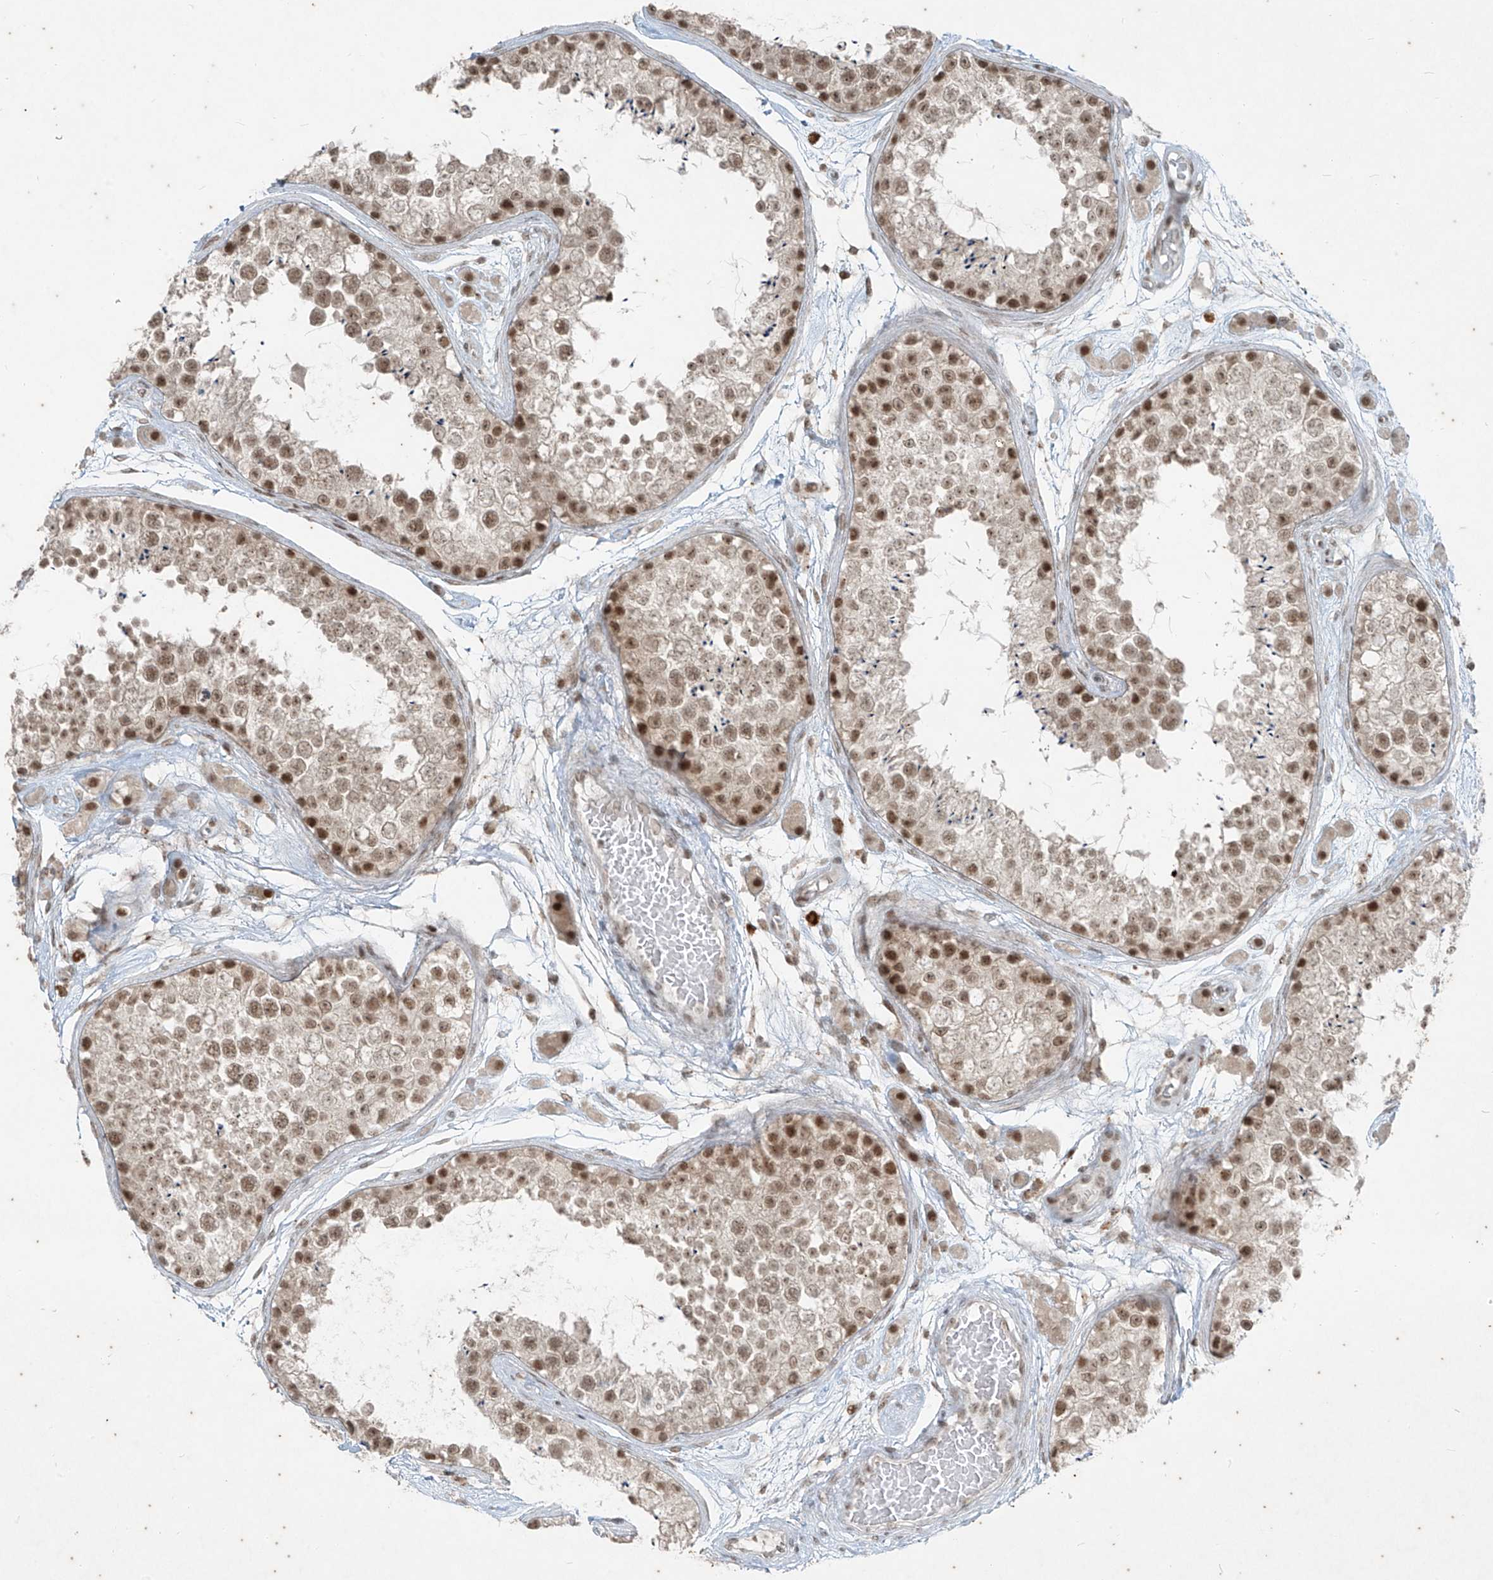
{"staining": {"intensity": "moderate", "quantity": ">75%", "location": "nuclear"}, "tissue": "testis", "cell_type": "Cells in seminiferous ducts", "image_type": "normal", "snomed": [{"axis": "morphology", "description": "Normal tissue, NOS"}, {"axis": "topography", "description": "Testis"}], "caption": "Immunohistochemical staining of benign testis displays >75% levels of moderate nuclear protein staining in approximately >75% of cells in seminiferous ducts.", "gene": "ZNF354B", "patient": {"sex": "male", "age": 25}}